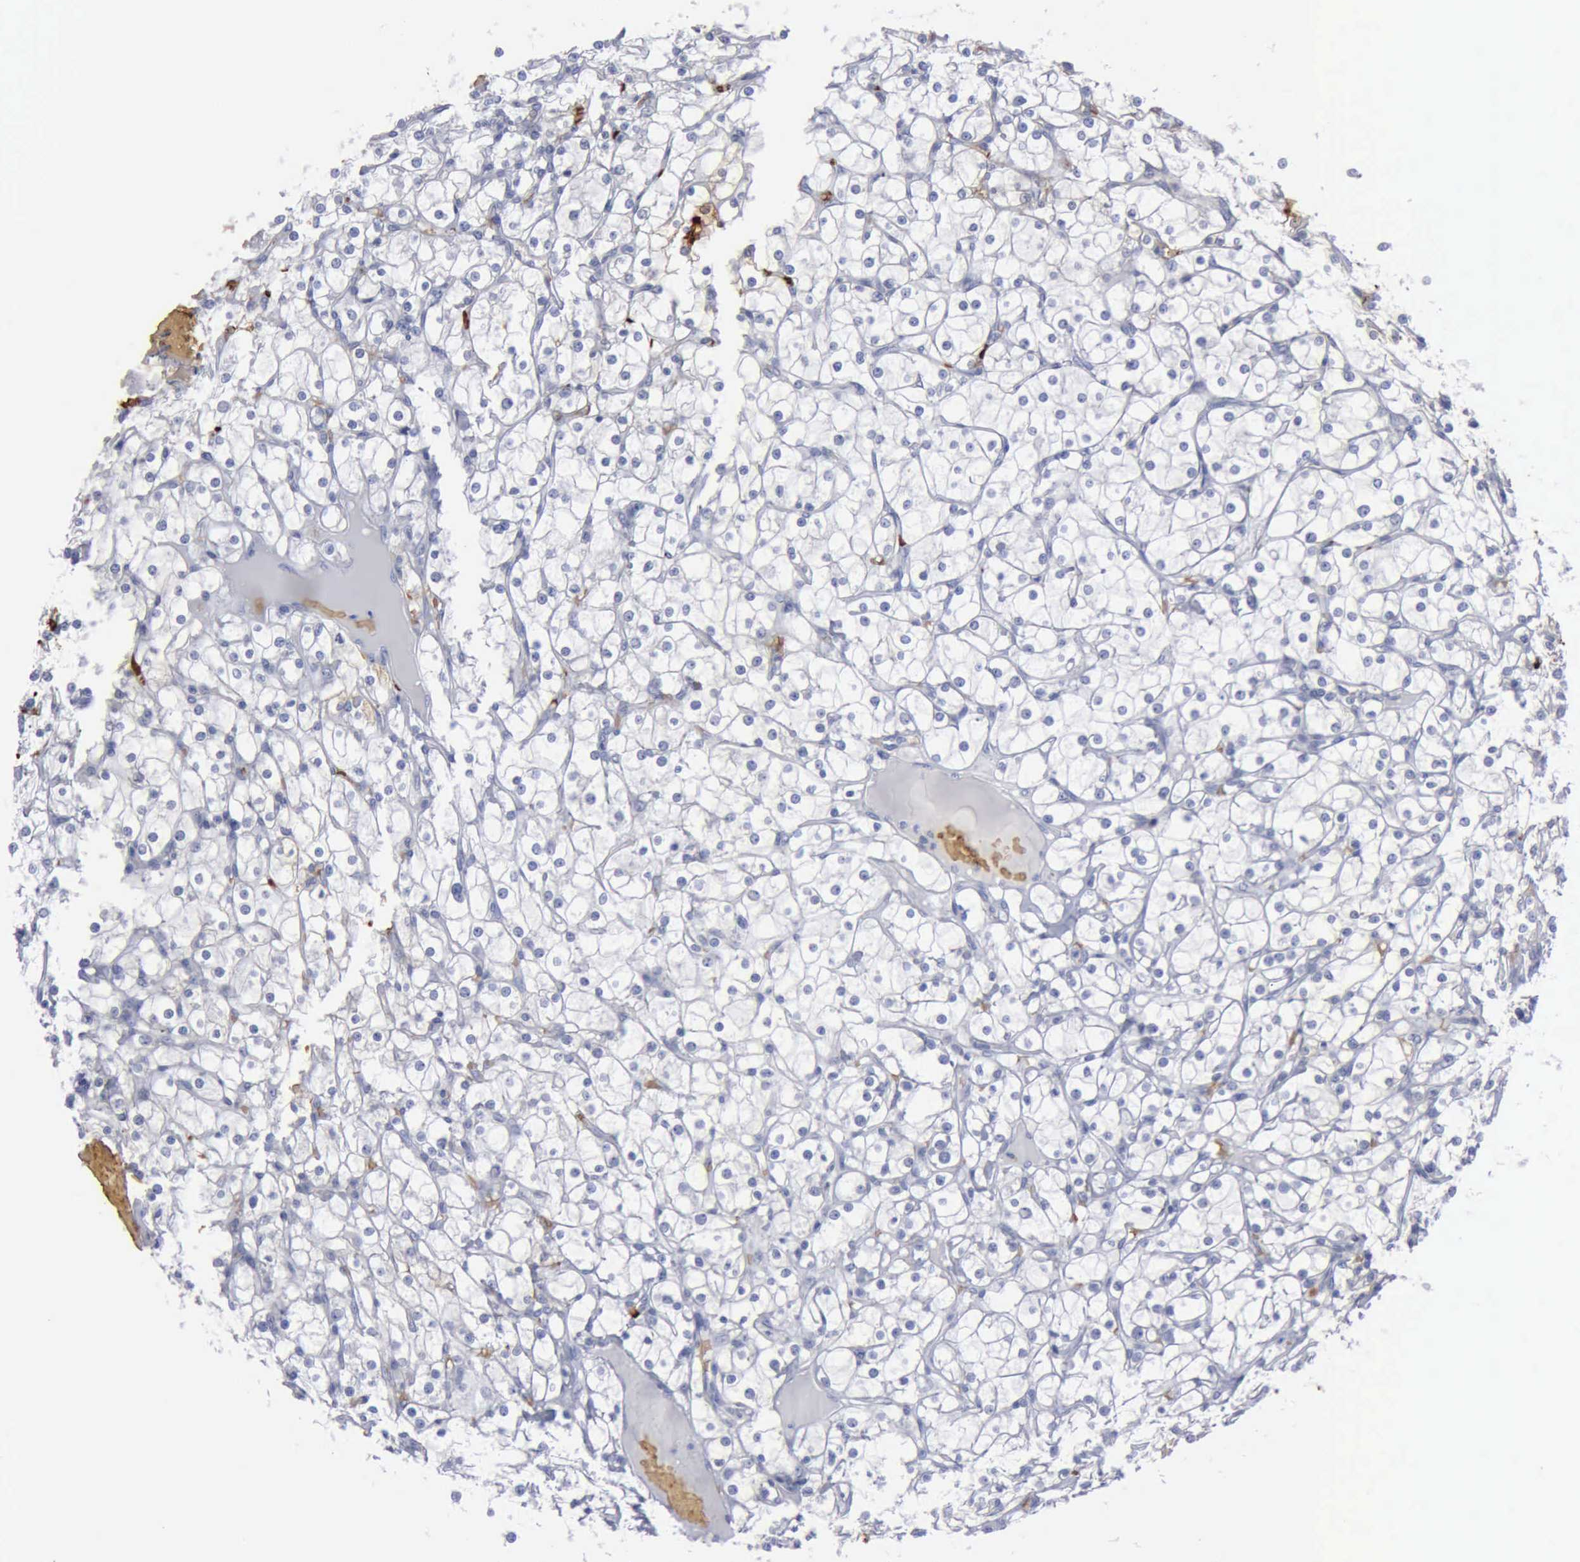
{"staining": {"intensity": "negative", "quantity": "none", "location": "none"}, "tissue": "renal cancer", "cell_type": "Tumor cells", "image_type": "cancer", "snomed": [{"axis": "morphology", "description": "Adenocarcinoma, NOS"}, {"axis": "topography", "description": "Kidney"}], "caption": "This is a micrograph of immunohistochemistry (IHC) staining of renal cancer (adenocarcinoma), which shows no positivity in tumor cells.", "gene": "TGFB1", "patient": {"sex": "female", "age": 73}}